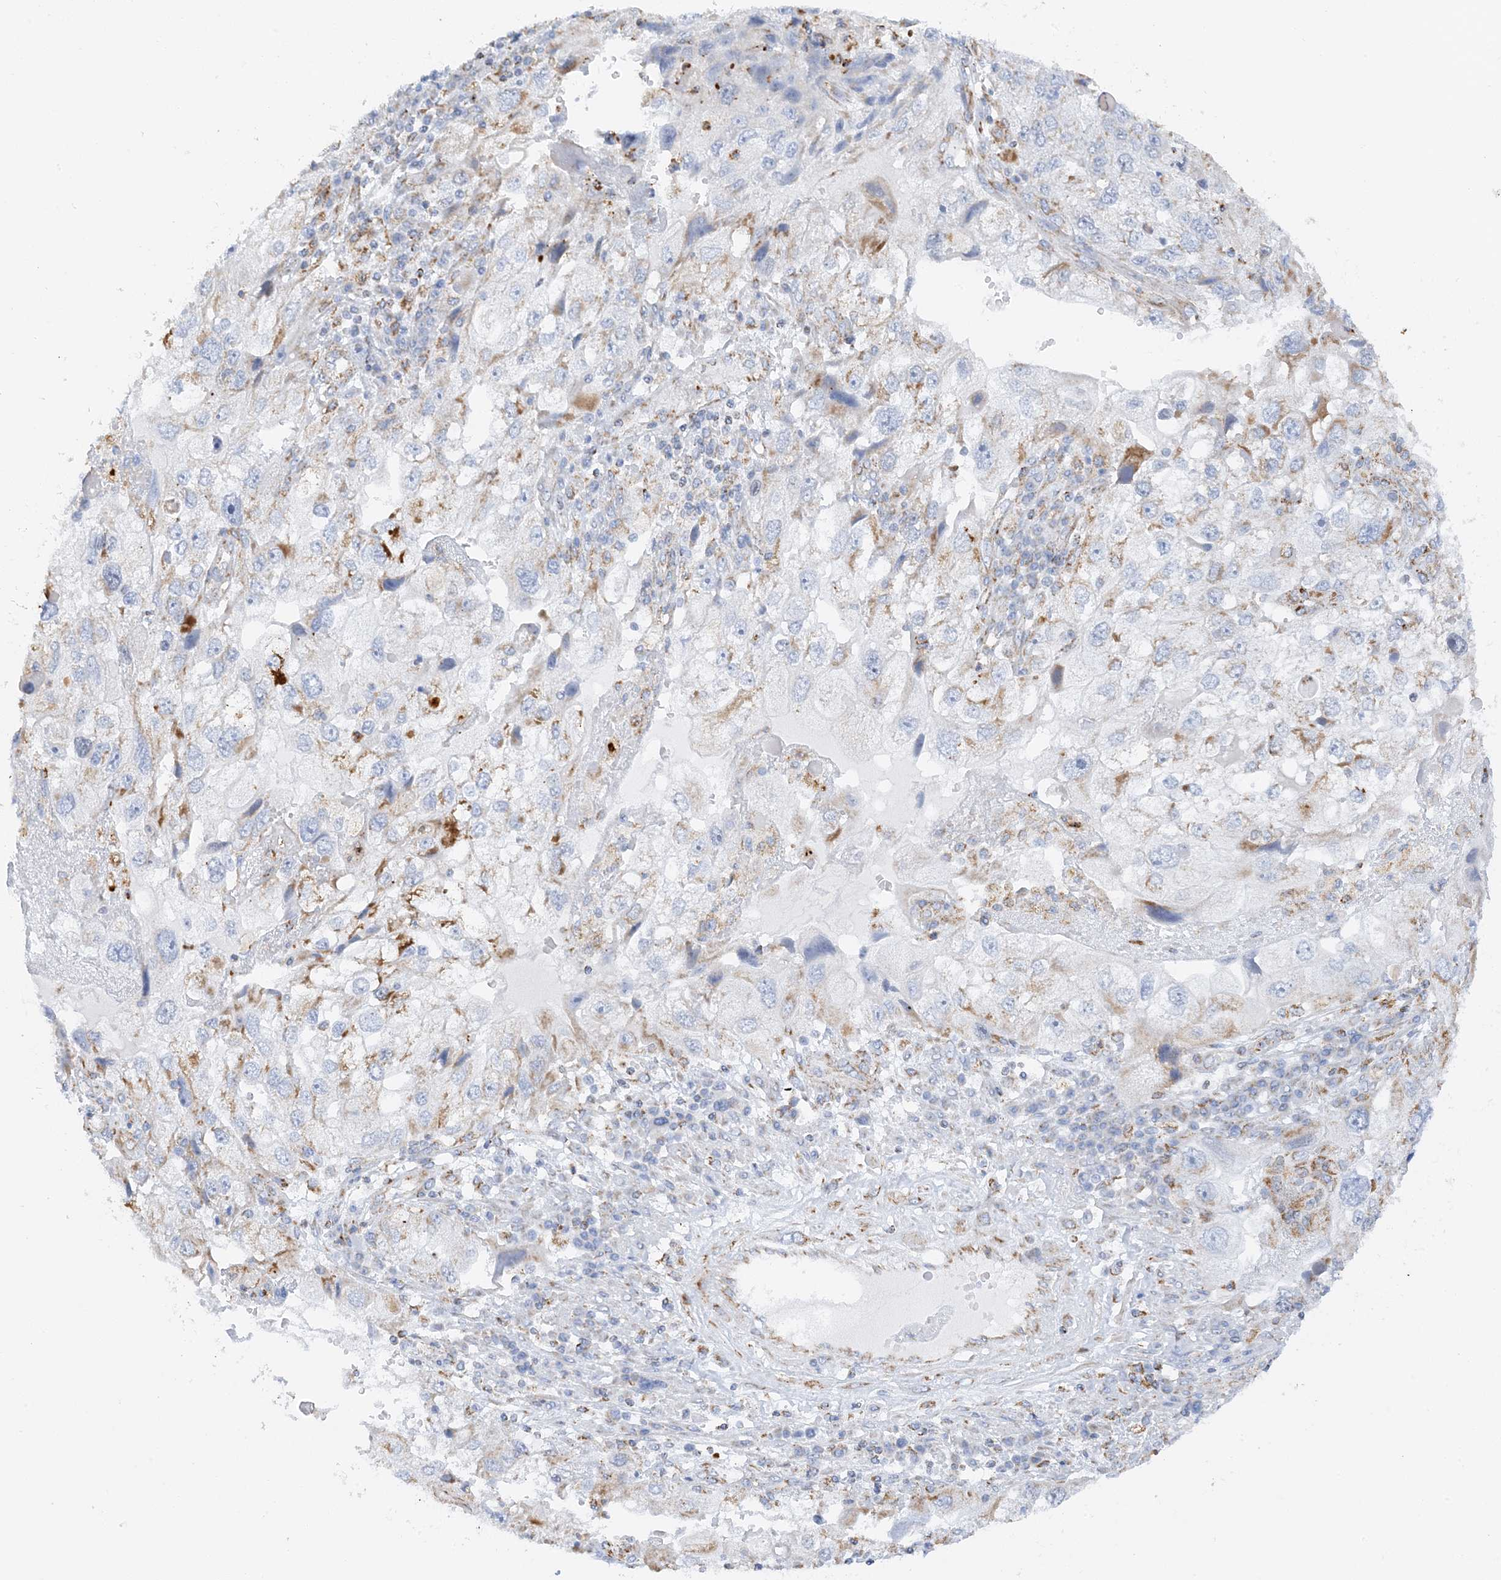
{"staining": {"intensity": "moderate", "quantity": "25%-75%", "location": "cytoplasmic/membranous"}, "tissue": "endometrial cancer", "cell_type": "Tumor cells", "image_type": "cancer", "snomed": [{"axis": "morphology", "description": "Adenocarcinoma, NOS"}, {"axis": "topography", "description": "Endometrium"}], "caption": "An image showing moderate cytoplasmic/membranous expression in approximately 25%-75% of tumor cells in endometrial cancer, as visualized by brown immunohistochemical staining.", "gene": "CAPN13", "patient": {"sex": "female", "age": 49}}